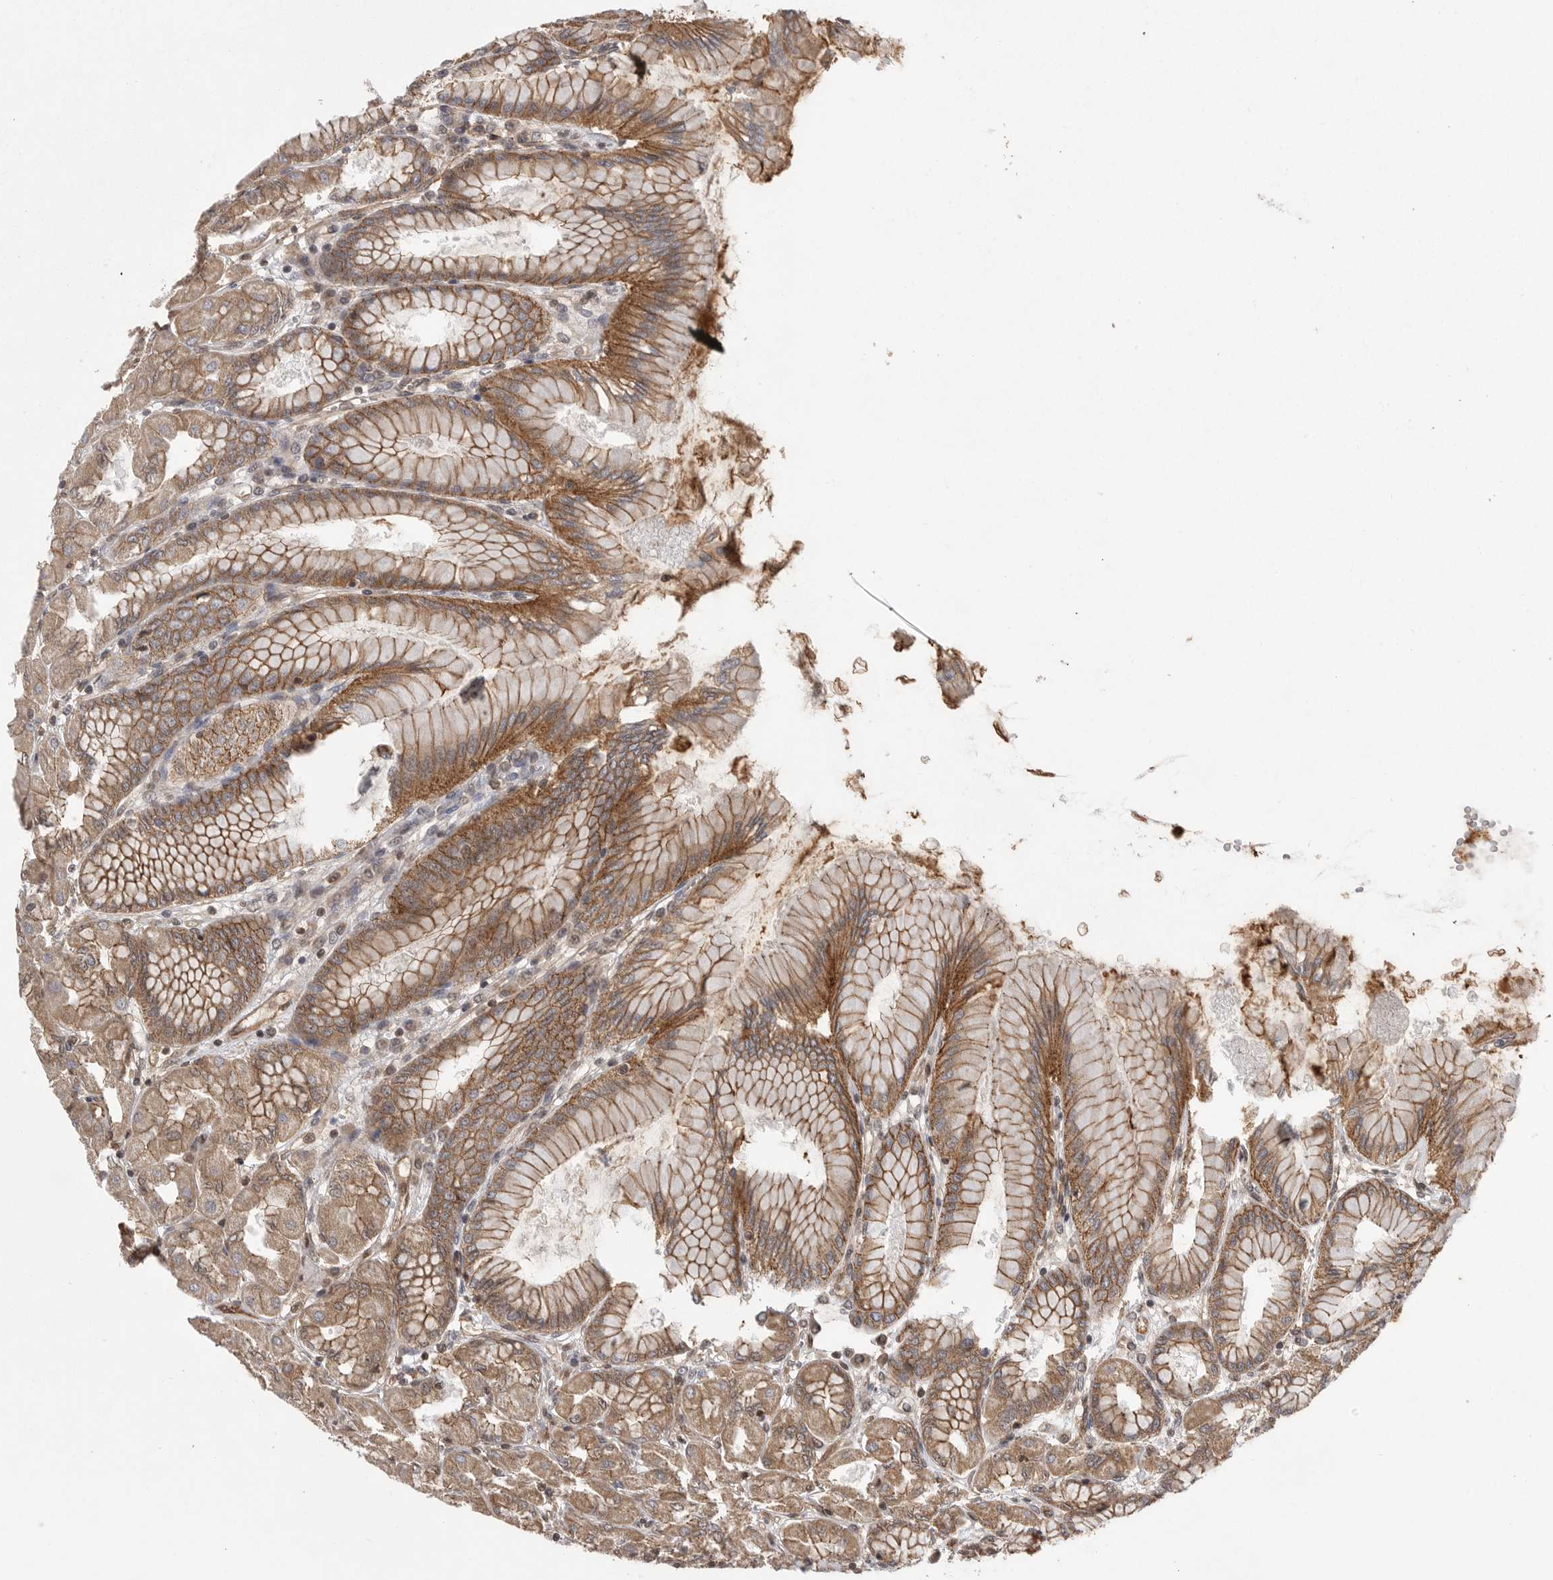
{"staining": {"intensity": "strong", "quantity": ">75%", "location": "cytoplasmic/membranous"}, "tissue": "stomach", "cell_type": "Glandular cells", "image_type": "normal", "snomed": [{"axis": "morphology", "description": "Normal tissue, NOS"}, {"axis": "topography", "description": "Stomach, upper"}], "caption": "Immunohistochemistry staining of benign stomach, which exhibits high levels of strong cytoplasmic/membranous expression in about >75% of glandular cells indicating strong cytoplasmic/membranous protein staining. The staining was performed using DAB (brown) for protein detection and nuclei were counterstained in hematoxylin (blue).", "gene": "NECTIN1", "patient": {"sex": "female", "age": 56}}